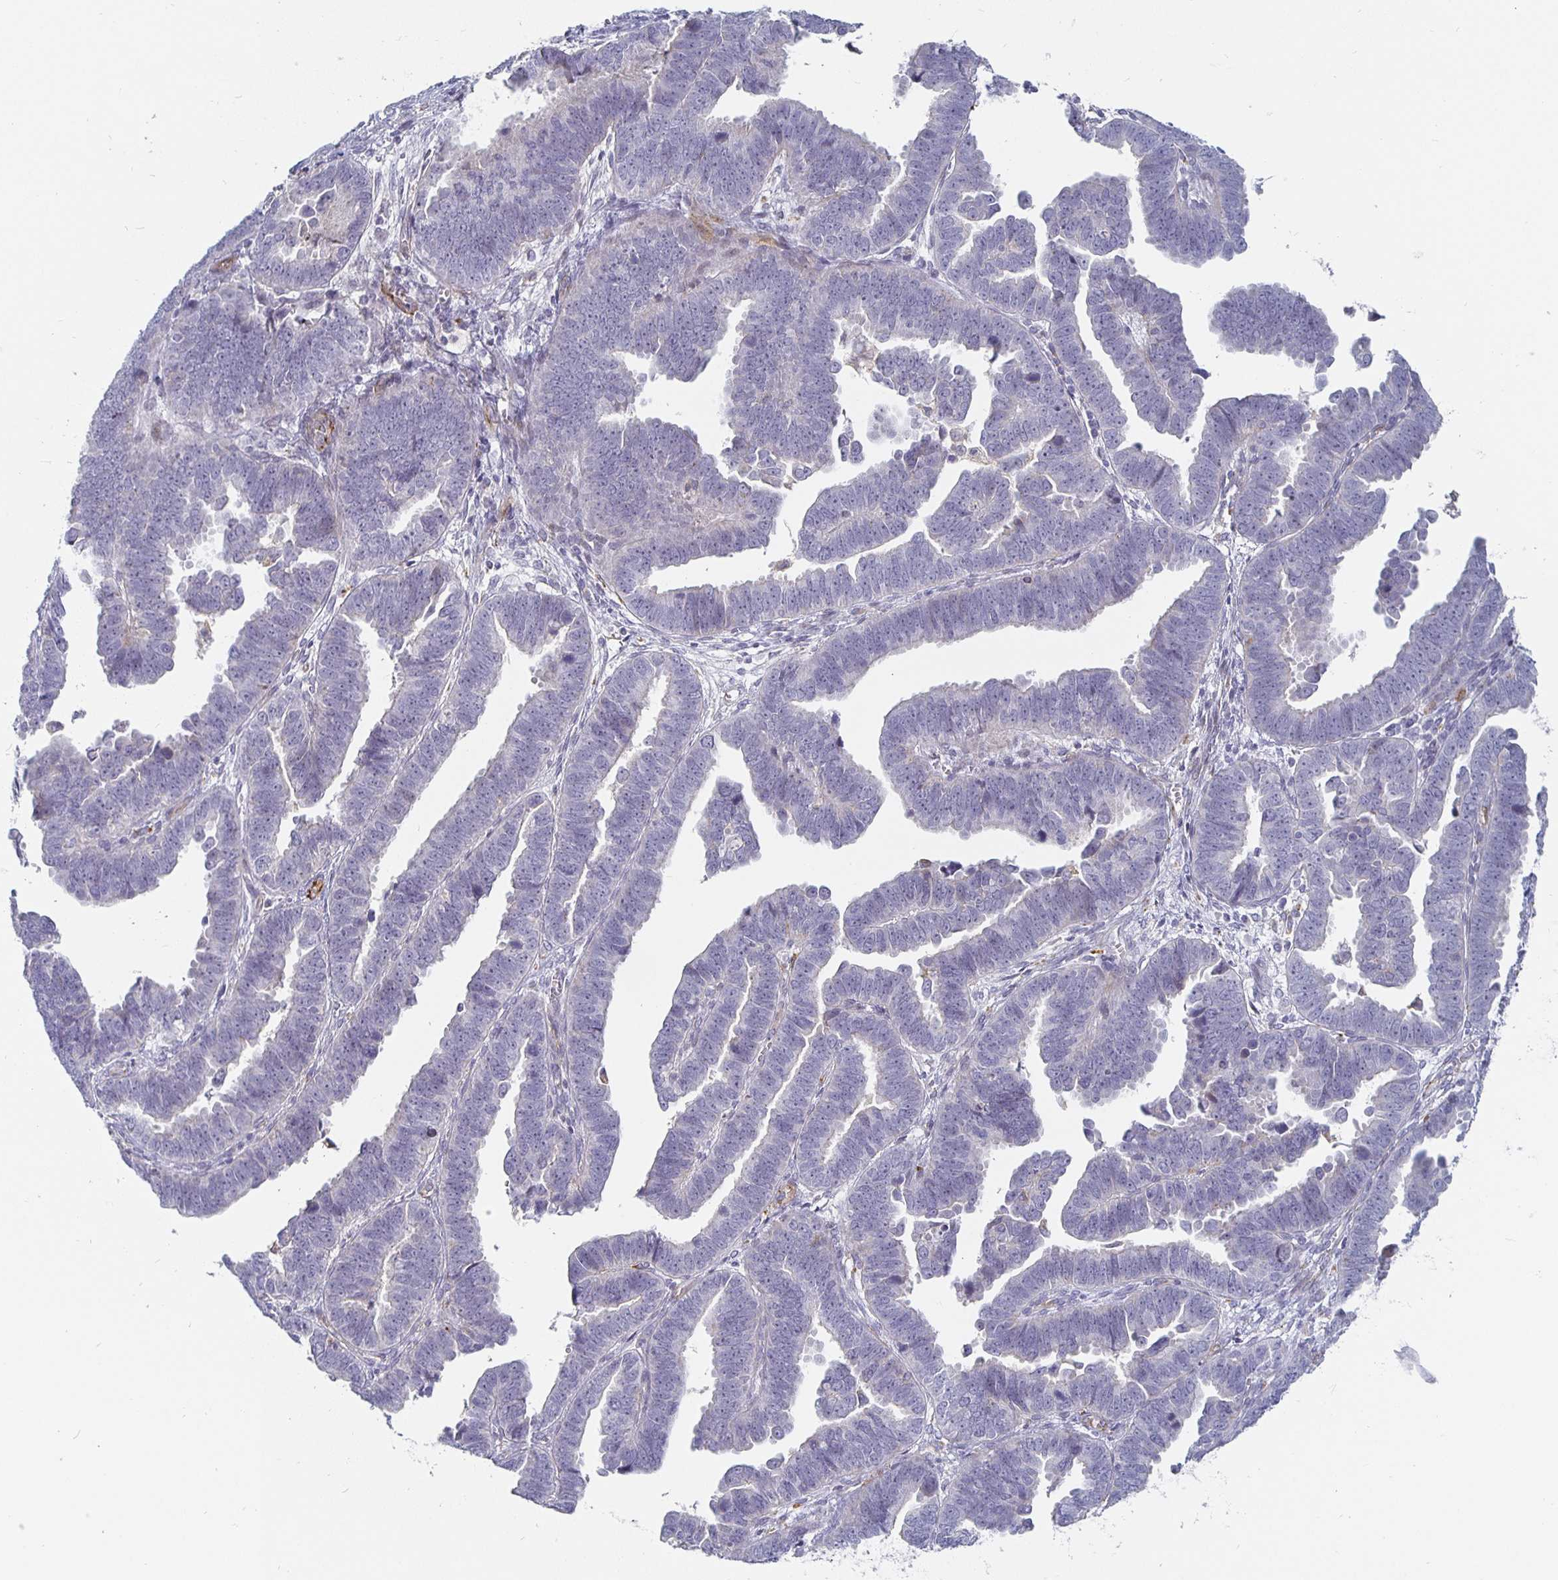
{"staining": {"intensity": "negative", "quantity": "none", "location": "none"}, "tissue": "endometrial cancer", "cell_type": "Tumor cells", "image_type": "cancer", "snomed": [{"axis": "morphology", "description": "Adenocarcinoma, NOS"}, {"axis": "topography", "description": "Endometrium"}], "caption": "Endometrial cancer (adenocarcinoma) stained for a protein using IHC reveals no expression tumor cells.", "gene": "S100G", "patient": {"sex": "female", "age": 75}}